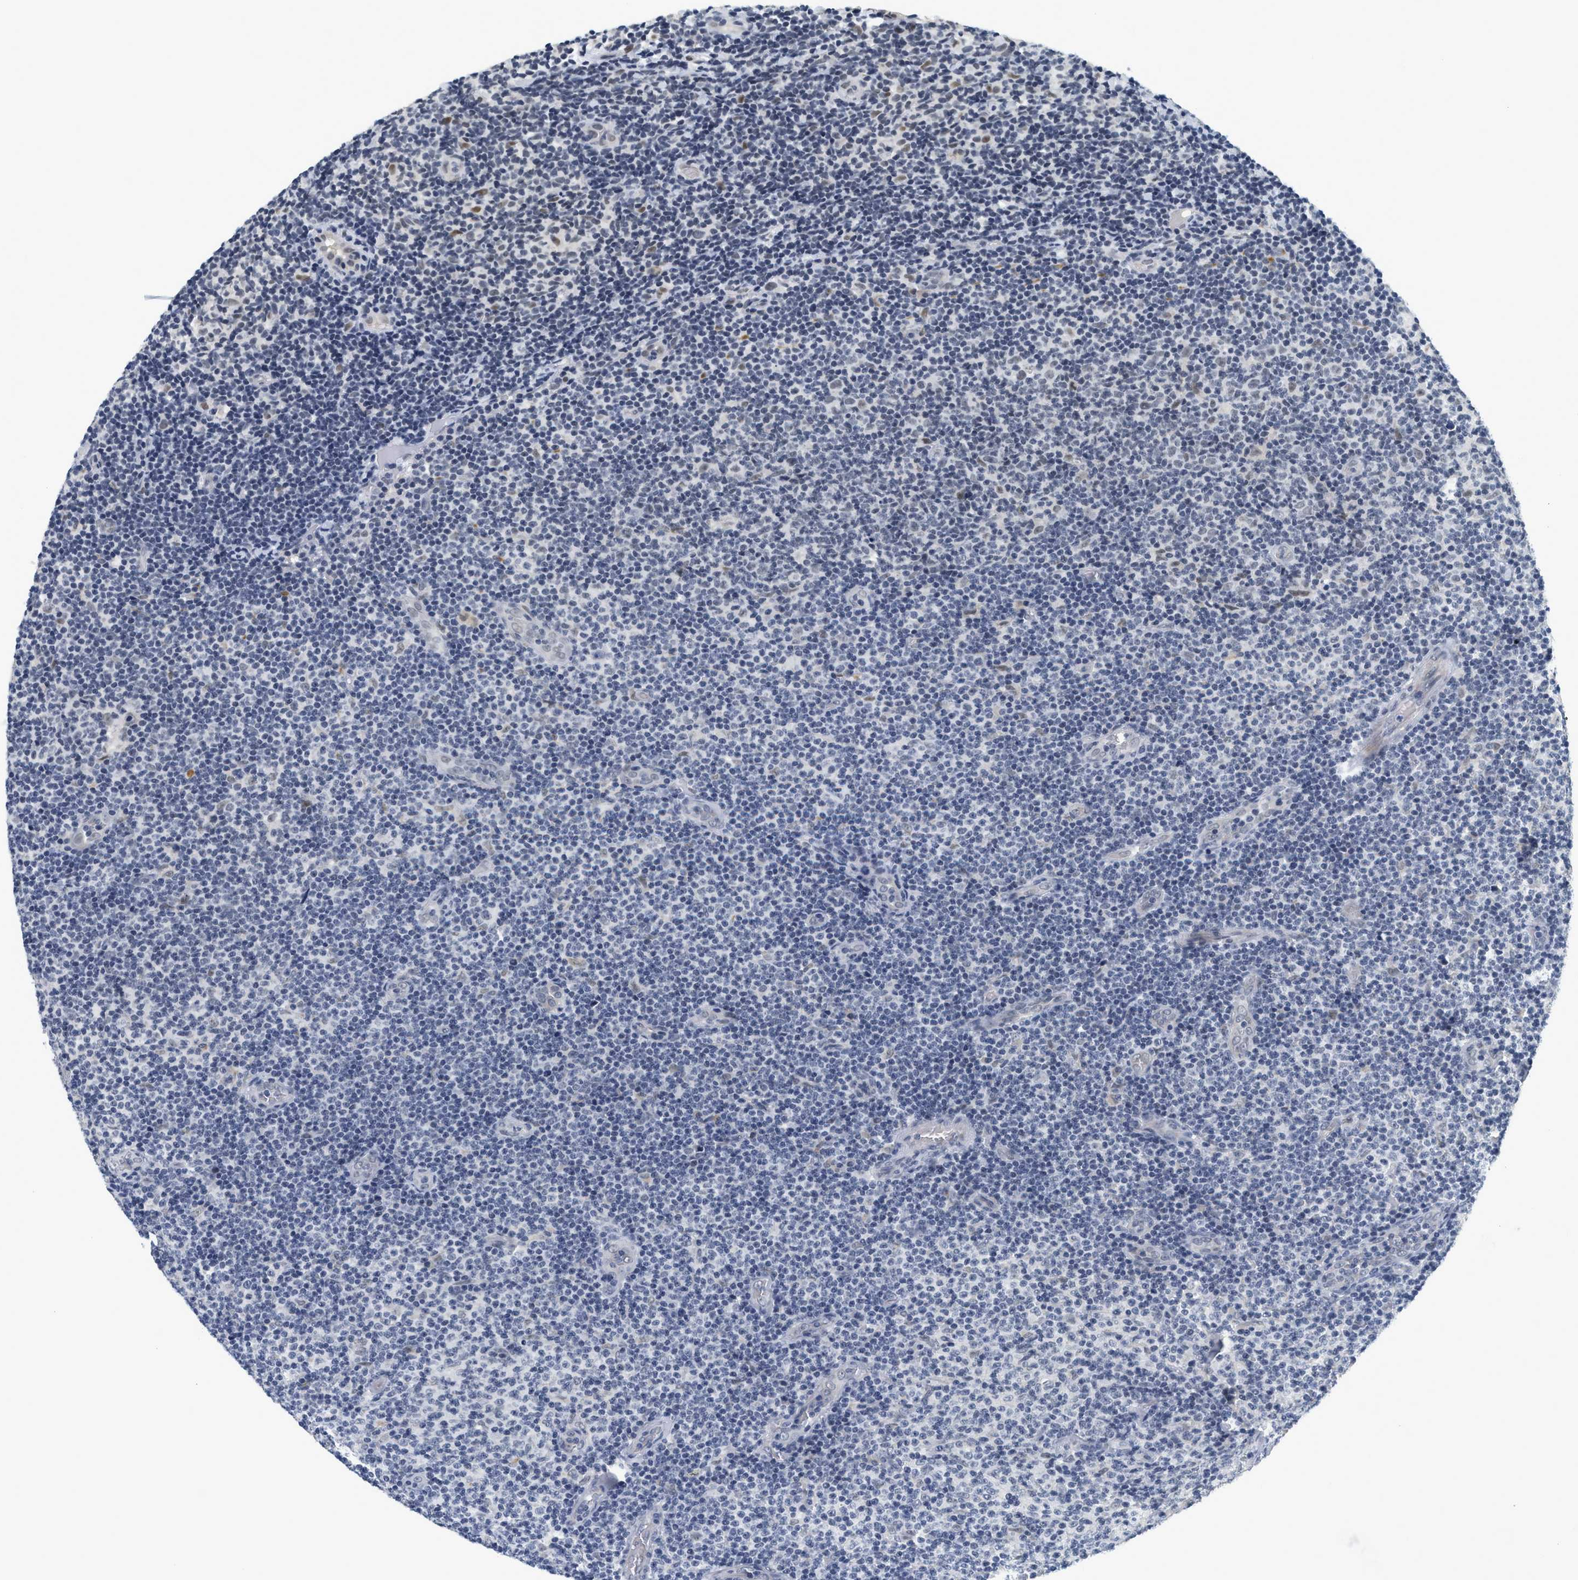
{"staining": {"intensity": "weak", "quantity": "<25%", "location": "nuclear"}, "tissue": "lymphoma", "cell_type": "Tumor cells", "image_type": "cancer", "snomed": [{"axis": "morphology", "description": "Malignant lymphoma, non-Hodgkin's type, Low grade"}, {"axis": "topography", "description": "Lymph node"}], "caption": "This photomicrograph is of low-grade malignant lymphoma, non-Hodgkin's type stained with IHC to label a protein in brown with the nuclei are counter-stained blue. There is no positivity in tumor cells.", "gene": "MZF1", "patient": {"sex": "male", "age": 83}}